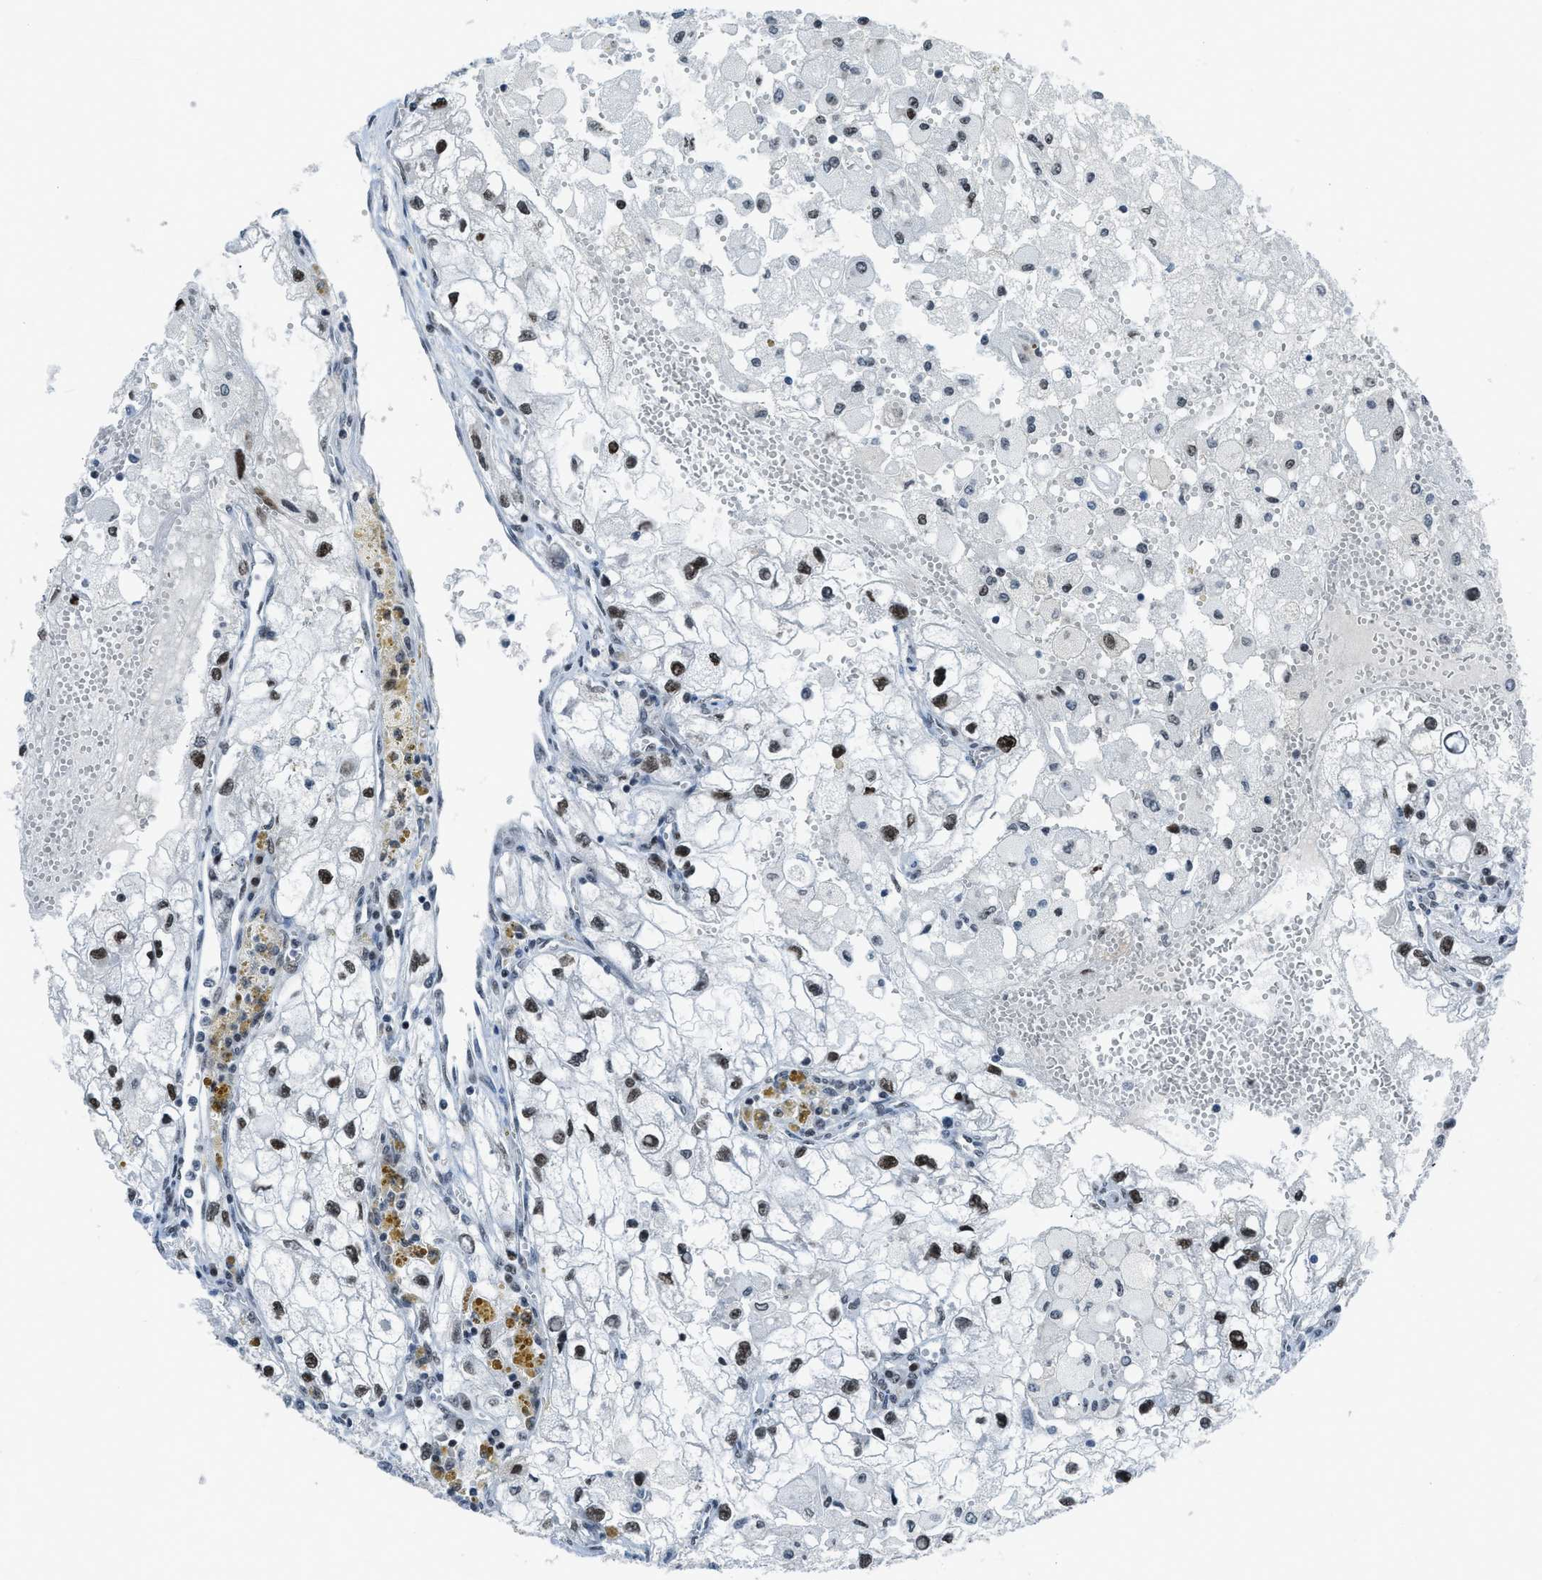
{"staining": {"intensity": "strong", "quantity": "25%-75%", "location": "nuclear"}, "tissue": "renal cancer", "cell_type": "Tumor cells", "image_type": "cancer", "snomed": [{"axis": "morphology", "description": "Adenocarcinoma, NOS"}, {"axis": "topography", "description": "Kidney"}], "caption": "A brown stain highlights strong nuclear positivity of a protein in renal adenocarcinoma tumor cells.", "gene": "RAD51B", "patient": {"sex": "female", "age": 70}}